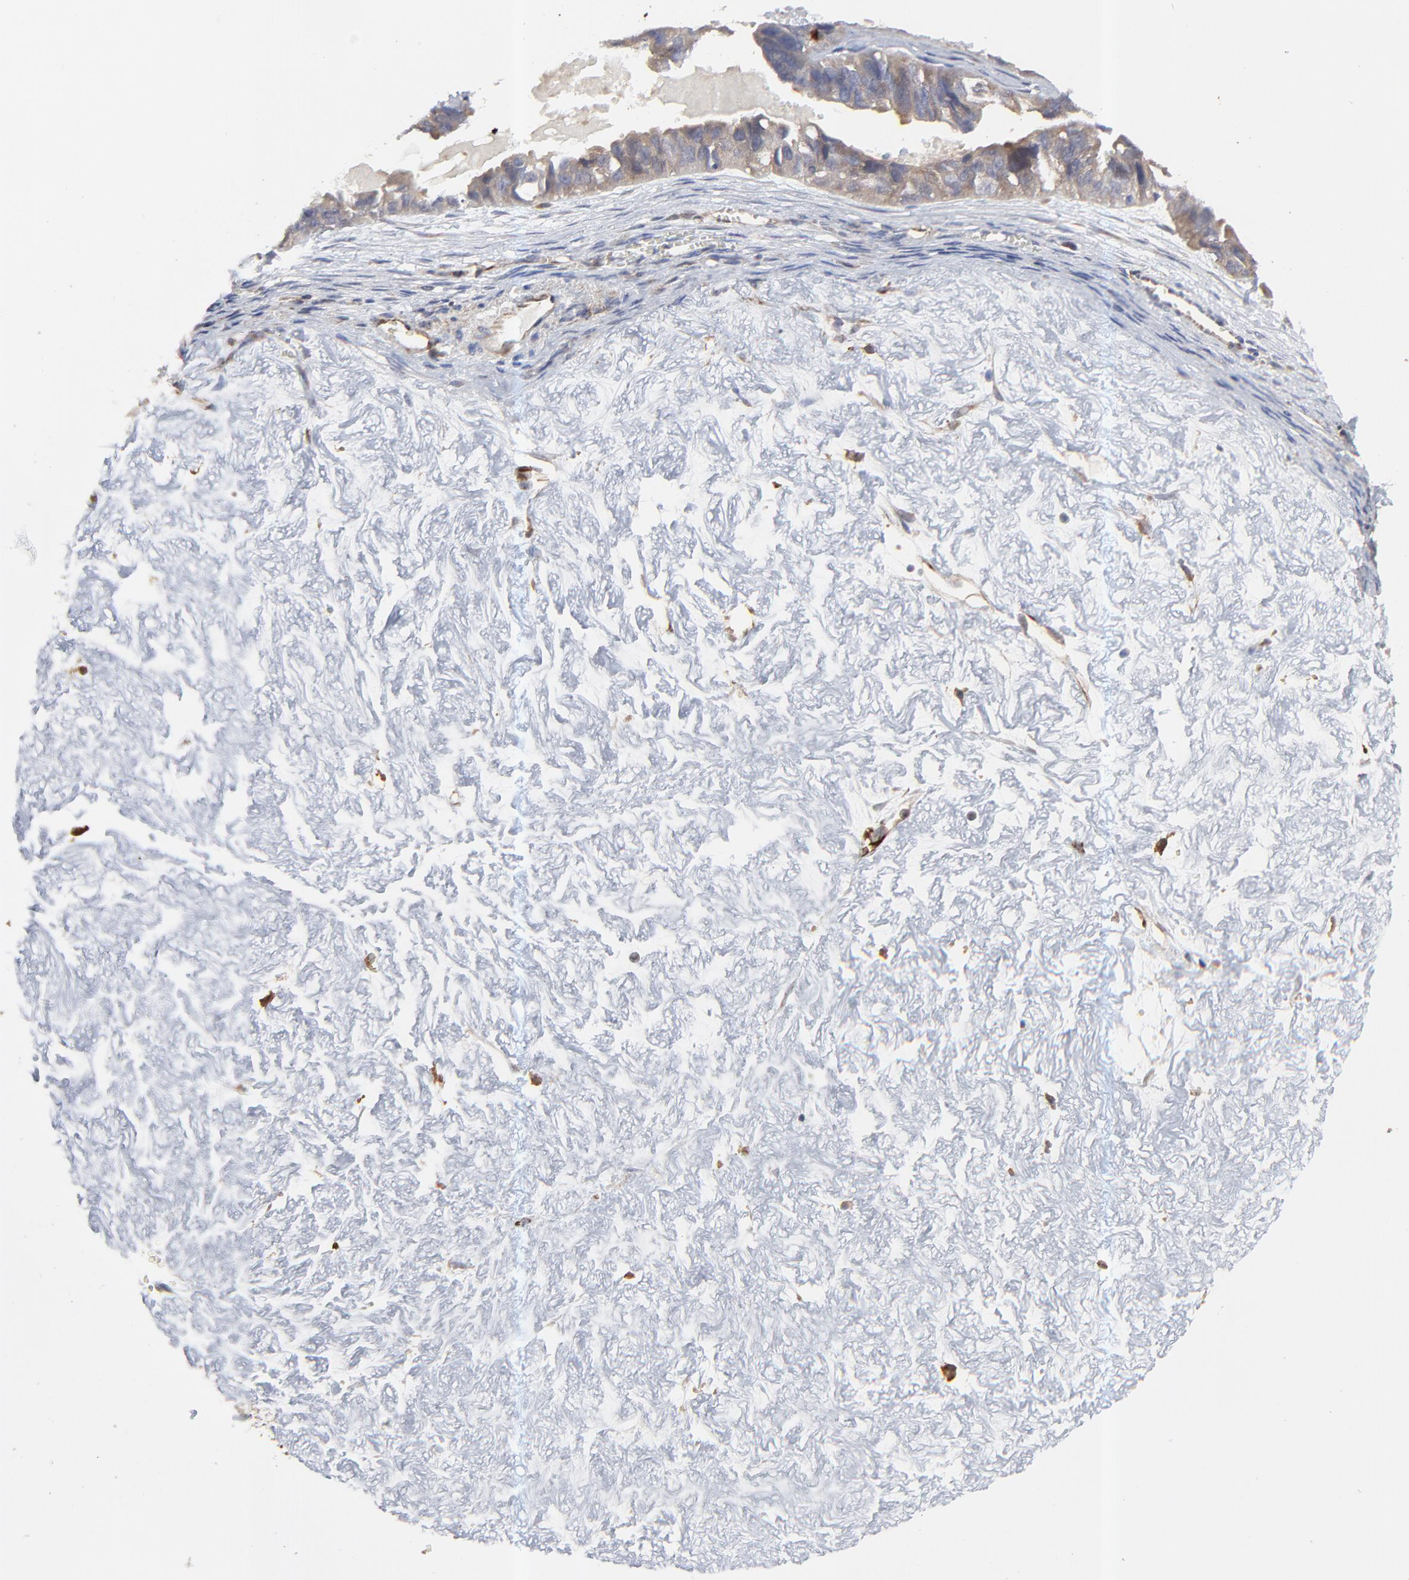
{"staining": {"intensity": "moderate", "quantity": ">75%", "location": "cytoplasmic/membranous"}, "tissue": "ovarian cancer", "cell_type": "Tumor cells", "image_type": "cancer", "snomed": [{"axis": "morphology", "description": "Carcinoma, endometroid"}, {"axis": "topography", "description": "Ovary"}], "caption": "Ovarian cancer (endometroid carcinoma) was stained to show a protein in brown. There is medium levels of moderate cytoplasmic/membranous positivity in about >75% of tumor cells. (DAB = brown stain, brightfield microscopy at high magnification).", "gene": "RAB9A", "patient": {"sex": "female", "age": 85}}